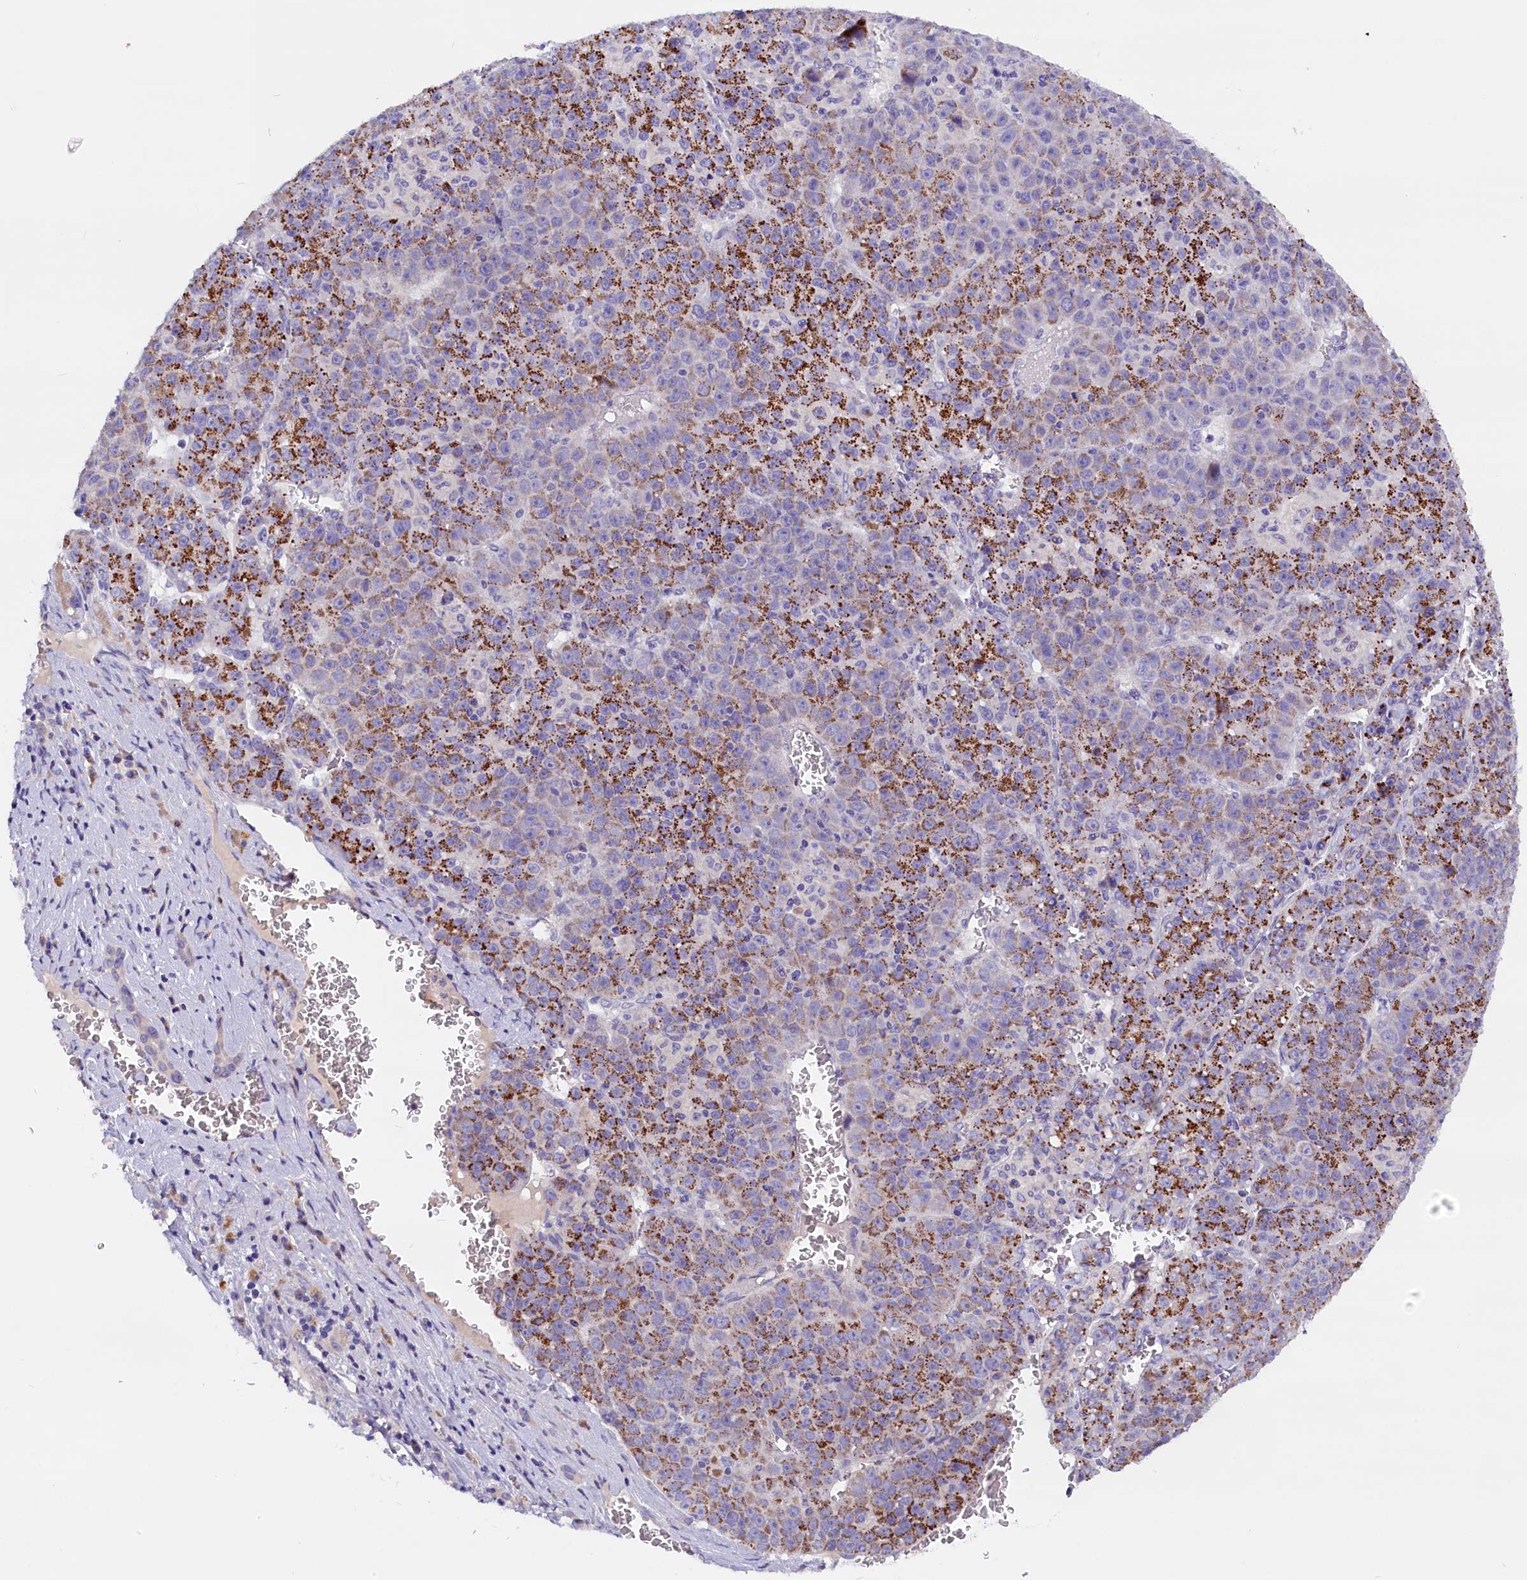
{"staining": {"intensity": "moderate", "quantity": "25%-75%", "location": "cytoplasmic/membranous"}, "tissue": "liver cancer", "cell_type": "Tumor cells", "image_type": "cancer", "snomed": [{"axis": "morphology", "description": "Carcinoma, Hepatocellular, NOS"}, {"axis": "topography", "description": "Liver"}], "caption": "Human hepatocellular carcinoma (liver) stained with a protein marker displays moderate staining in tumor cells.", "gene": "RTTN", "patient": {"sex": "female", "age": 53}}